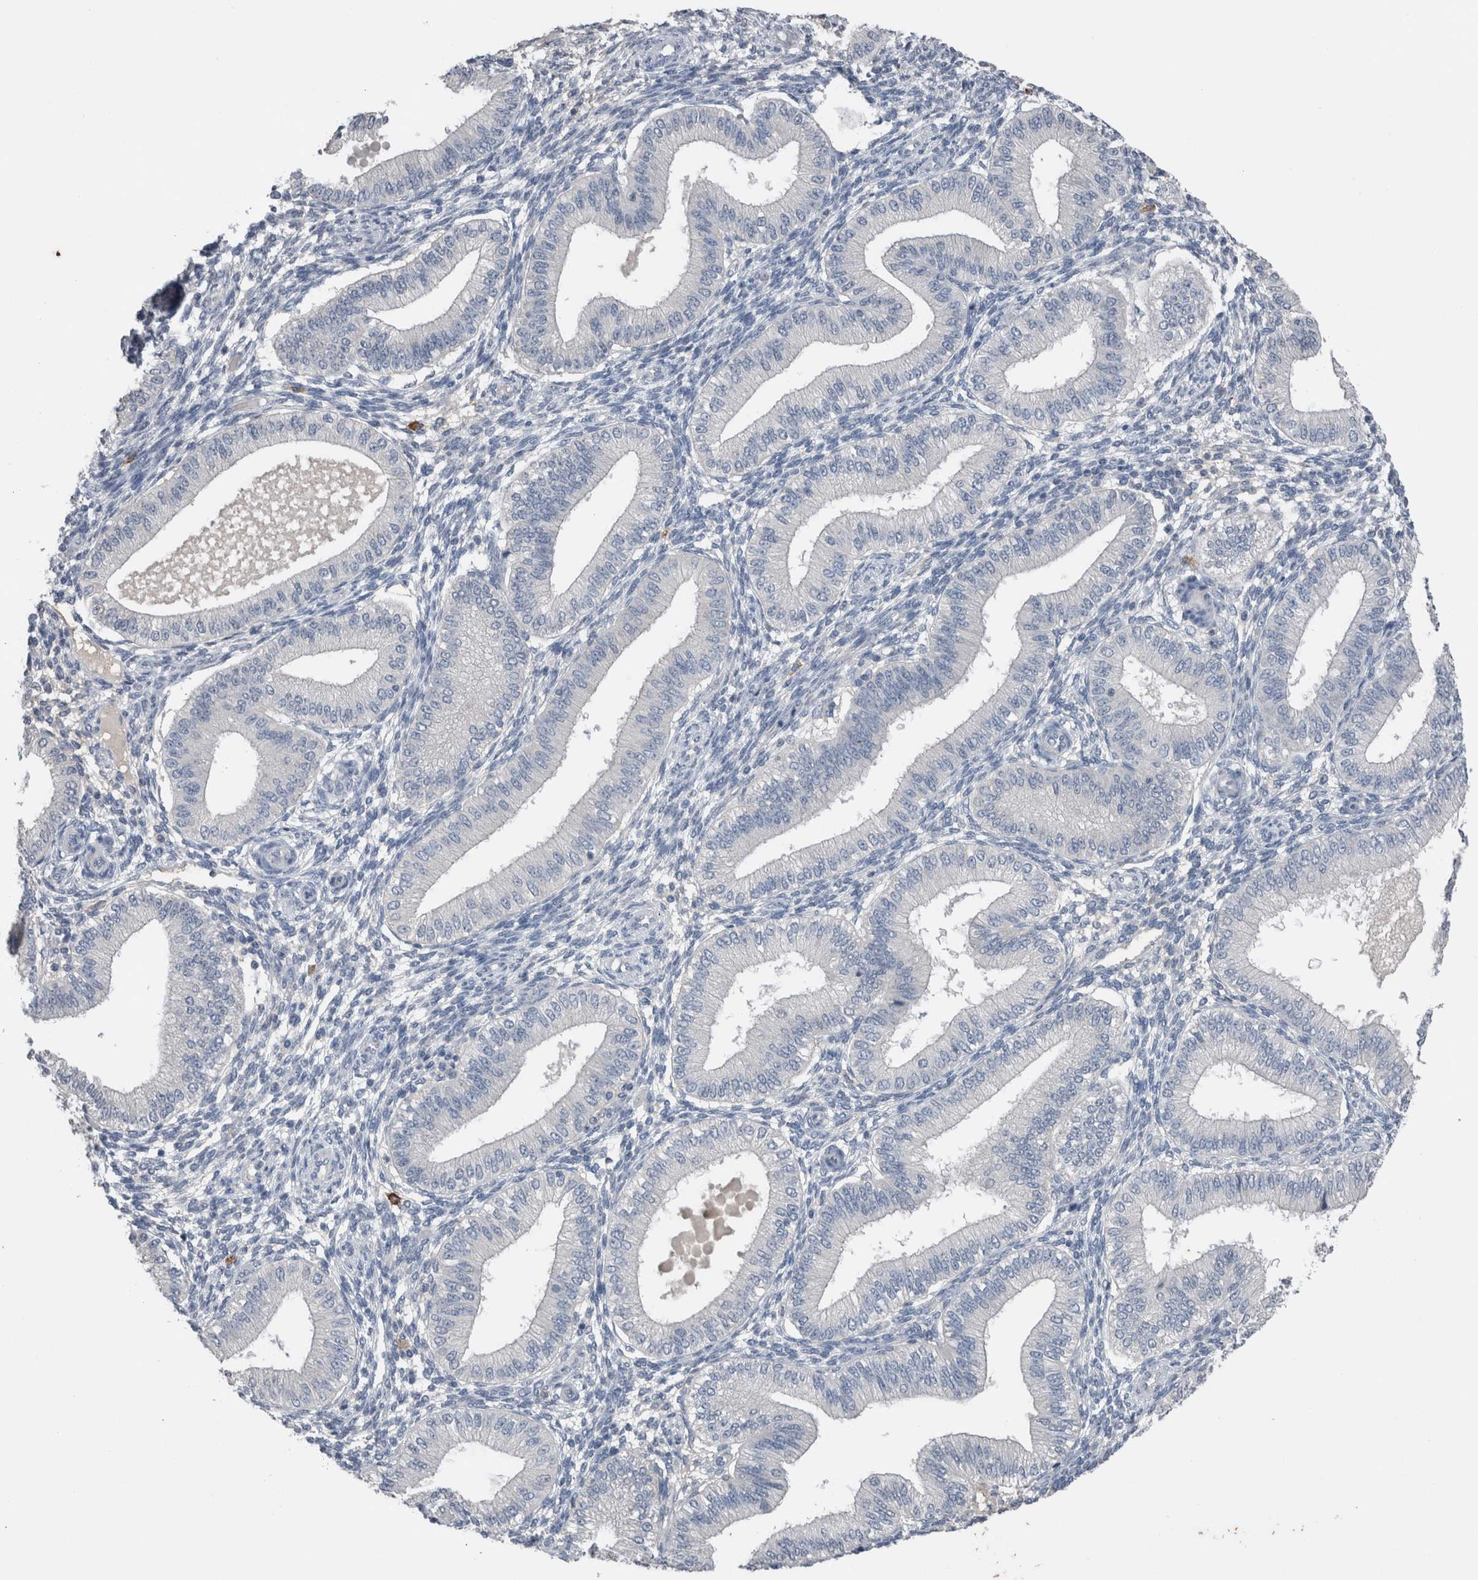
{"staining": {"intensity": "negative", "quantity": "none", "location": "none"}, "tissue": "endometrium", "cell_type": "Cells in endometrial stroma", "image_type": "normal", "snomed": [{"axis": "morphology", "description": "Normal tissue, NOS"}, {"axis": "topography", "description": "Endometrium"}], "caption": "There is no significant staining in cells in endometrial stroma of endometrium. Nuclei are stained in blue.", "gene": "CRNN", "patient": {"sex": "female", "age": 39}}